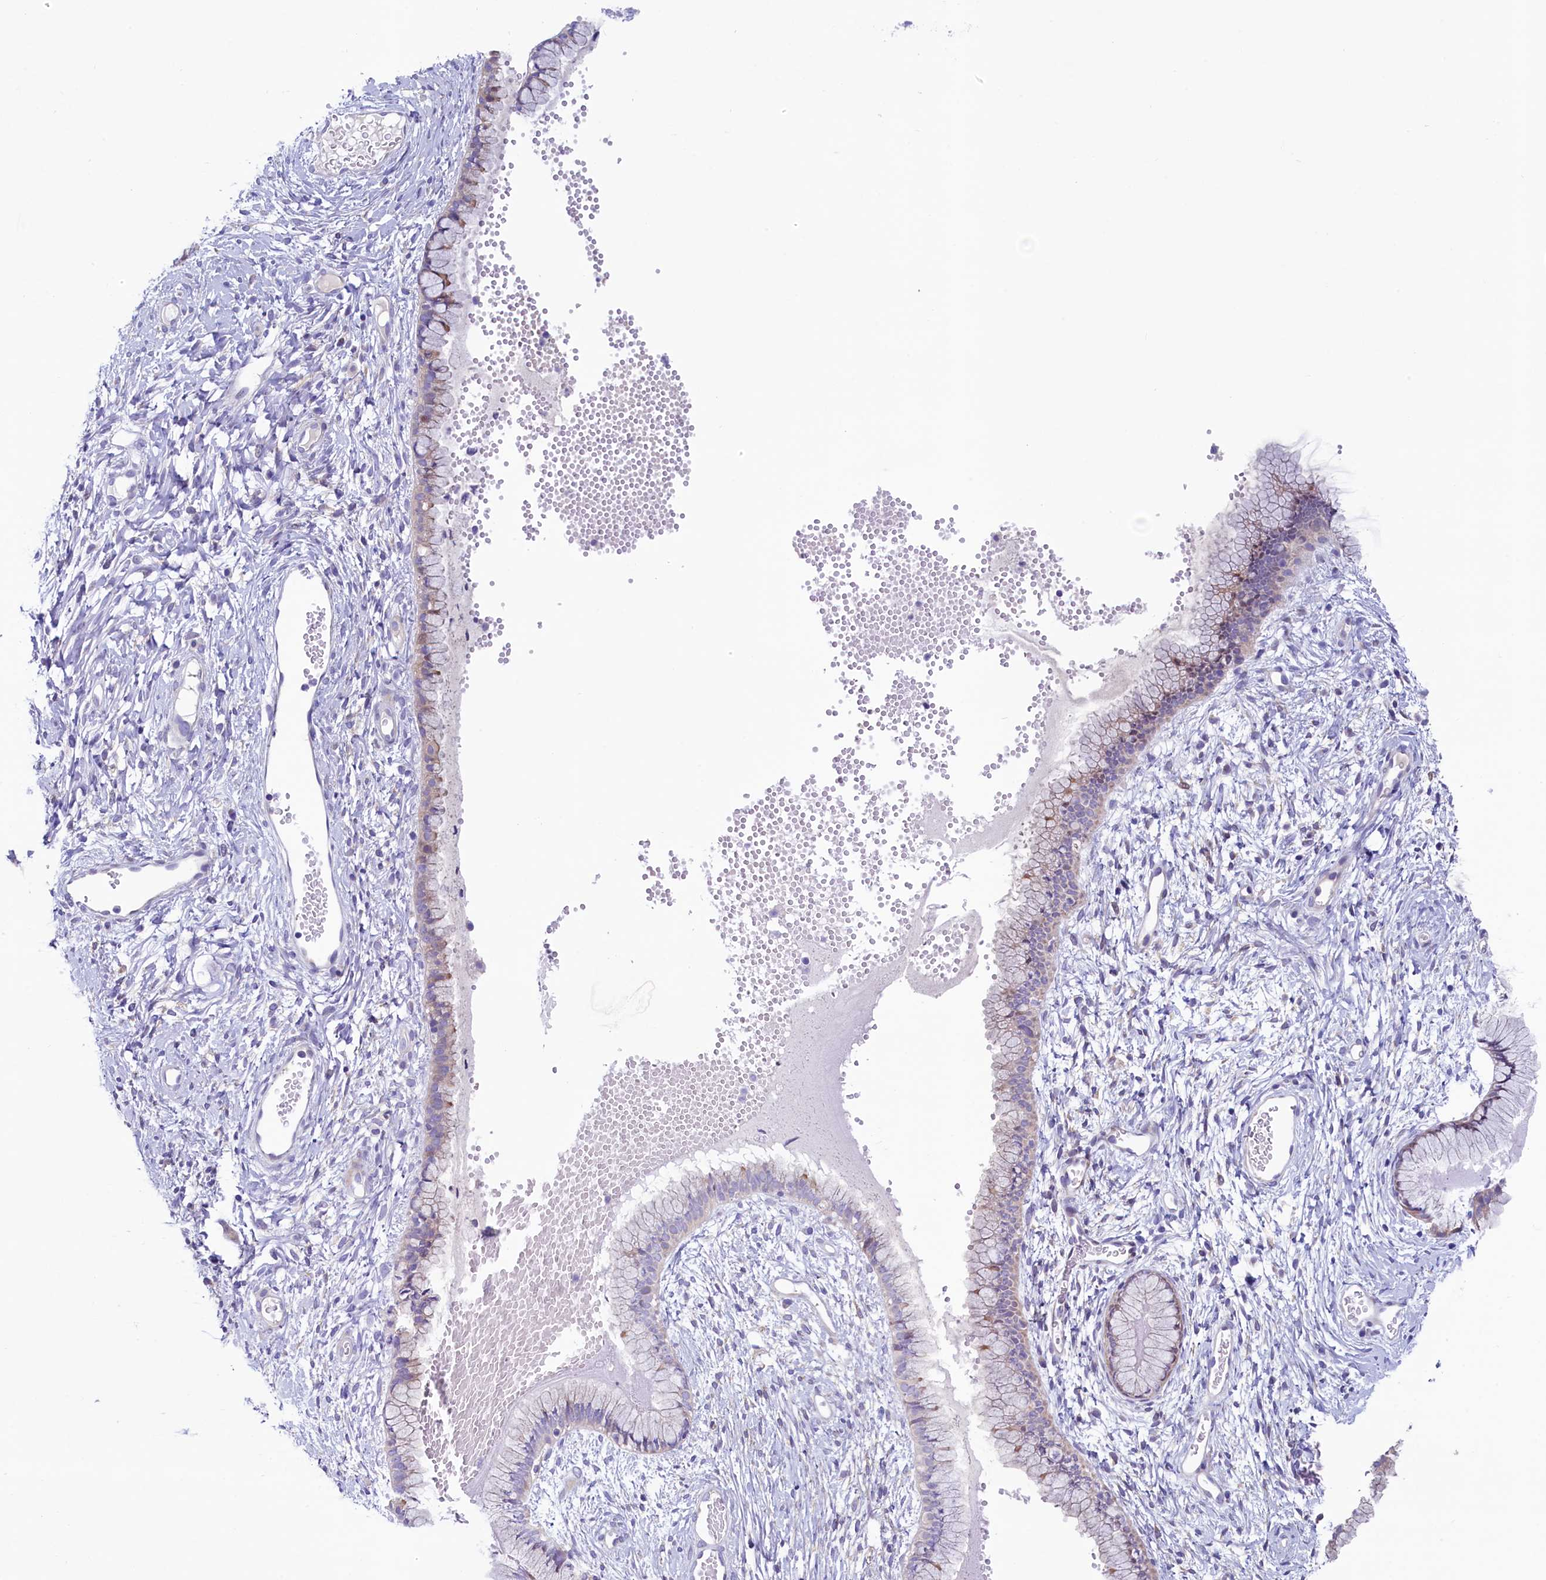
{"staining": {"intensity": "weak", "quantity": "<25%", "location": "cytoplasmic/membranous"}, "tissue": "cervix", "cell_type": "Glandular cells", "image_type": "normal", "snomed": [{"axis": "morphology", "description": "Normal tissue, NOS"}, {"axis": "topography", "description": "Cervix"}], "caption": "Immunohistochemical staining of normal human cervix reveals no significant positivity in glandular cells. (Stains: DAB (3,3'-diaminobenzidine) immunohistochemistry (IHC) with hematoxylin counter stain, Microscopy: brightfield microscopy at high magnification).", "gene": "KRBOX5", "patient": {"sex": "female", "age": 42}}